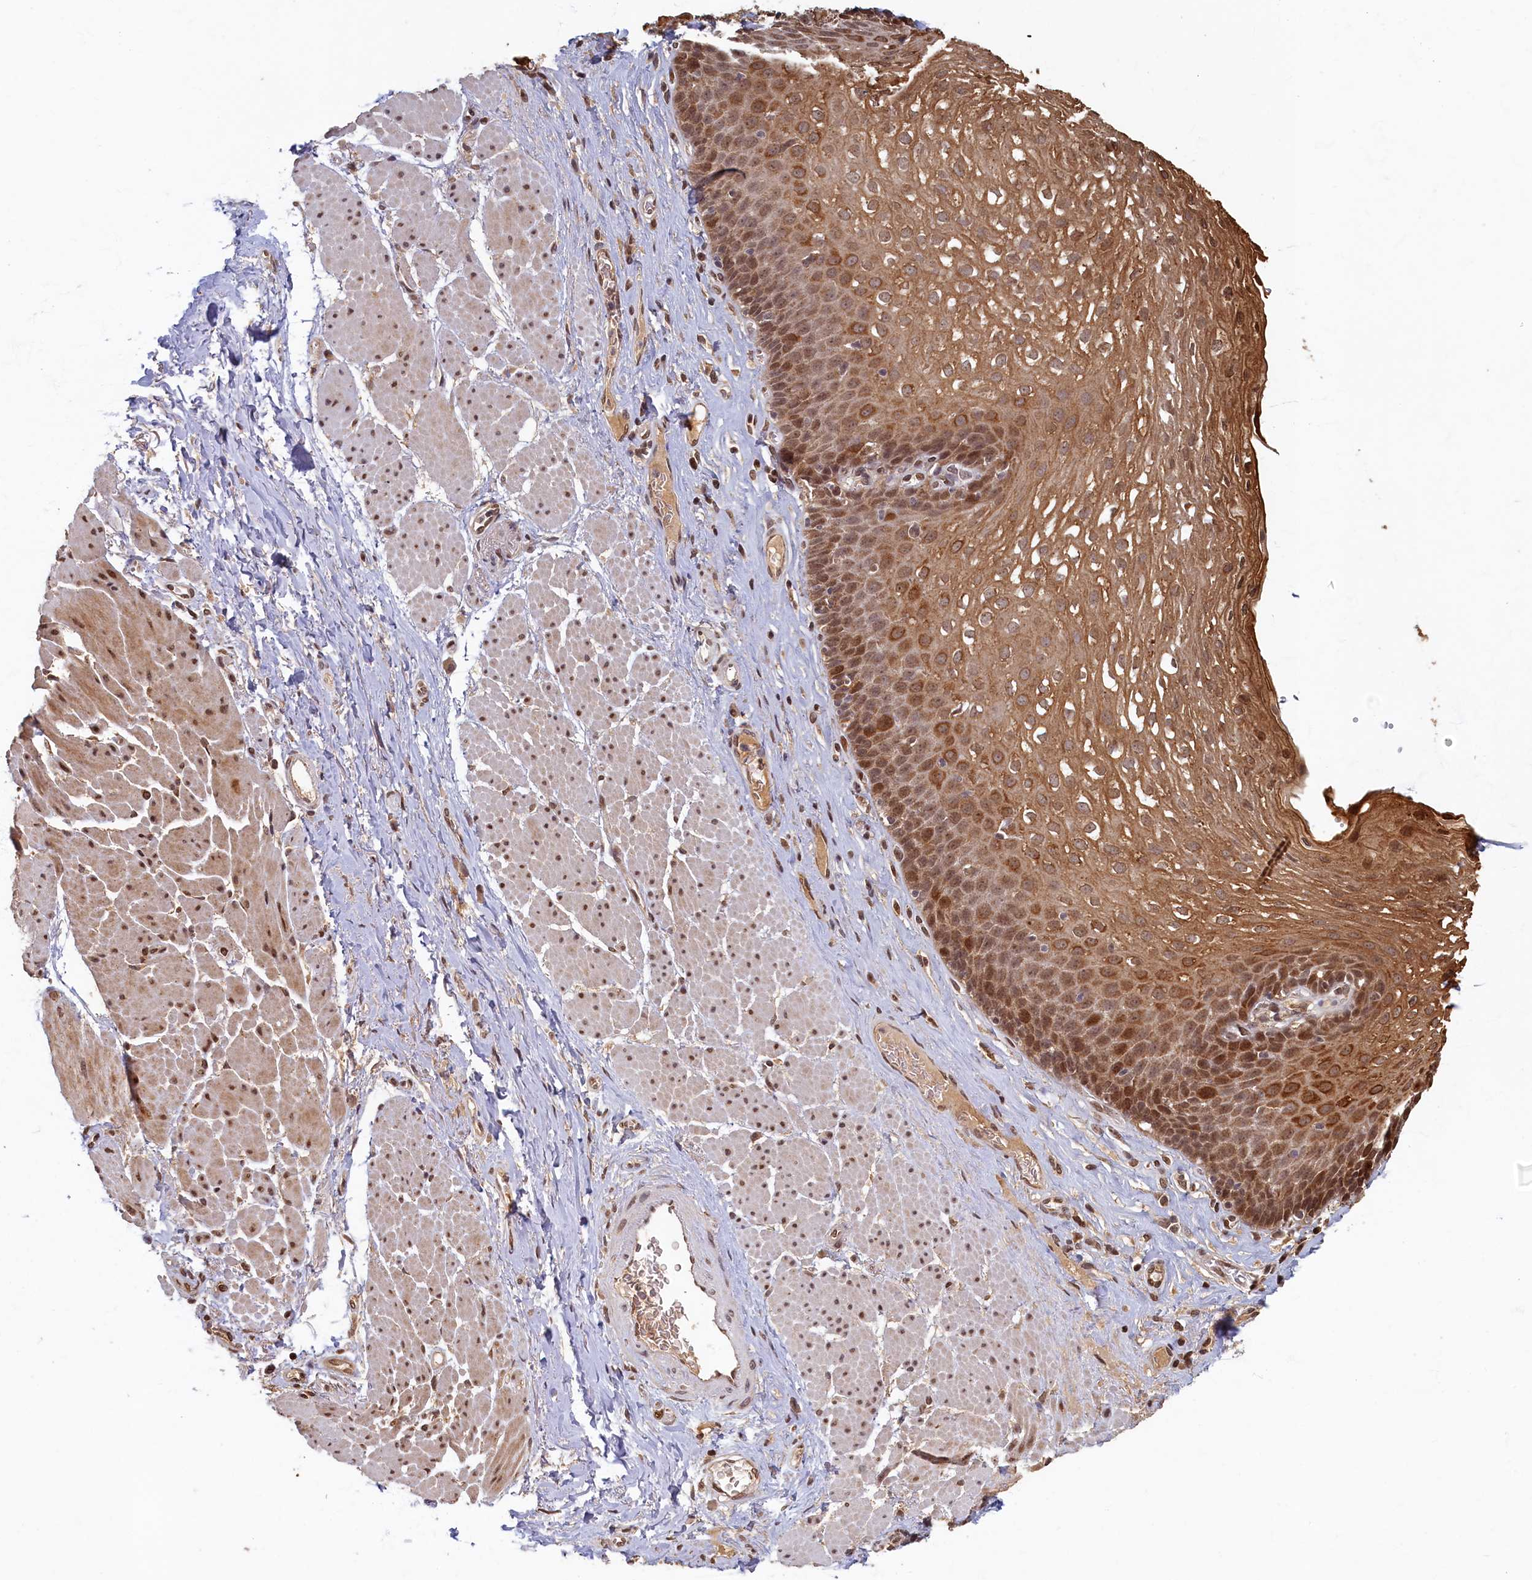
{"staining": {"intensity": "strong", "quantity": ">75%", "location": "cytoplasmic/membranous,nuclear"}, "tissue": "esophagus", "cell_type": "Squamous epithelial cells", "image_type": "normal", "snomed": [{"axis": "morphology", "description": "Normal tissue, NOS"}, {"axis": "topography", "description": "Esophagus"}], "caption": "High-magnification brightfield microscopy of normal esophagus stained with DAB (3,3'-diaminobenzidine) (brown) and counterstained with hematoxylin (blue). squamous epithelial cells exhibit strong cytoplasmic/membranous,nuclear staining is identified in about>75% of cells. Nuclei are stained in blue.", "gene": "CKAP2L", "patient": {"sex": "female", "age": 66}}